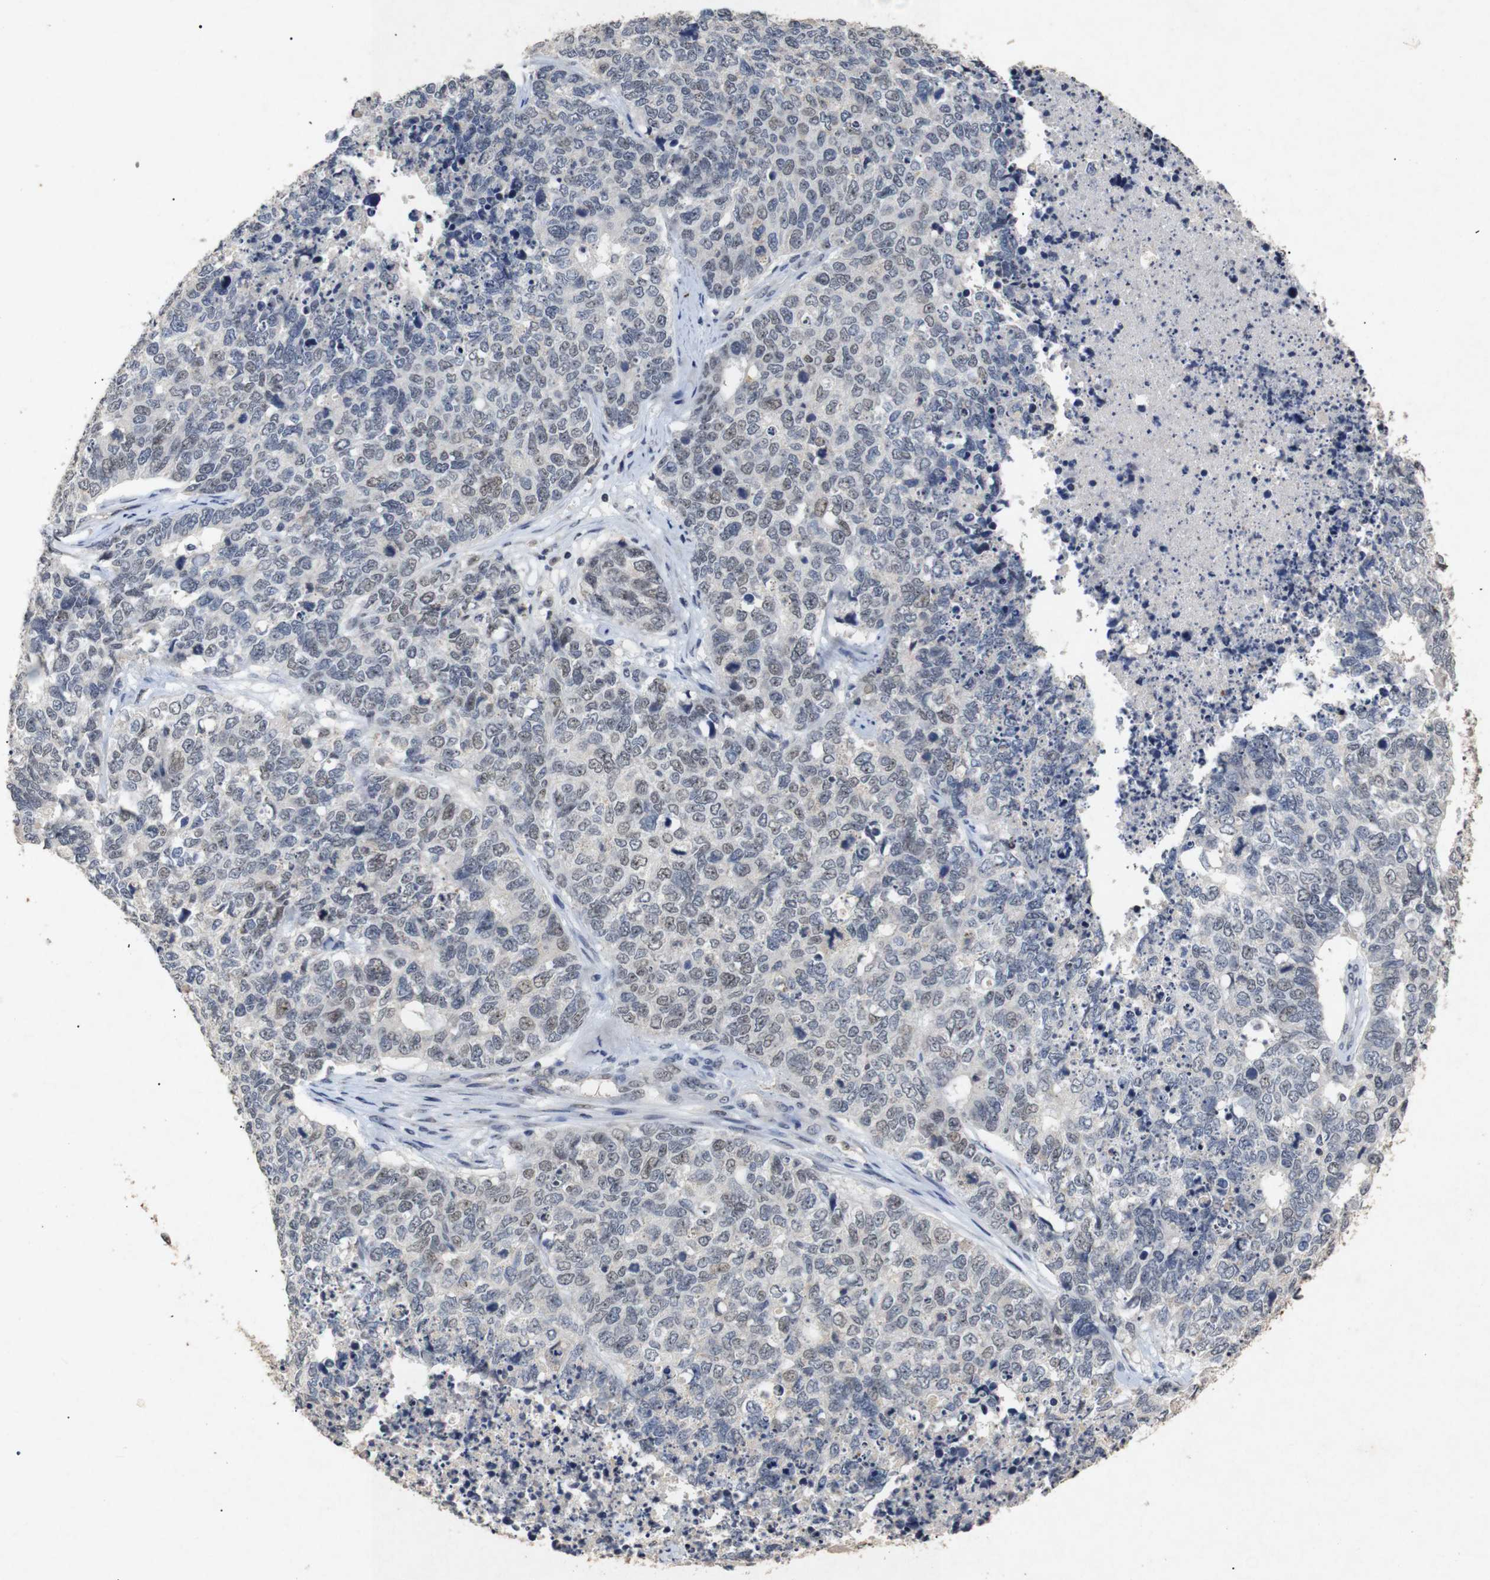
{"staining": {"intensity": "weak", "quantity": "<25%", "location": "nuclear"}, "tissue": "cervical cancer", "cell_type": "Tumor cells", "image_type": "cancer", "snomed": [{"axis": "morphology", "description": "Squamous cell carcinoma, NOS"}, {"axis": "topography", "description": "Cervix"}], "caption": "Image shows no significant protein positivity in tumor cells of squamous cell carcinoma (cervical).", "gene": "PARN", "patient": {"sex": "female", "age": 63}}